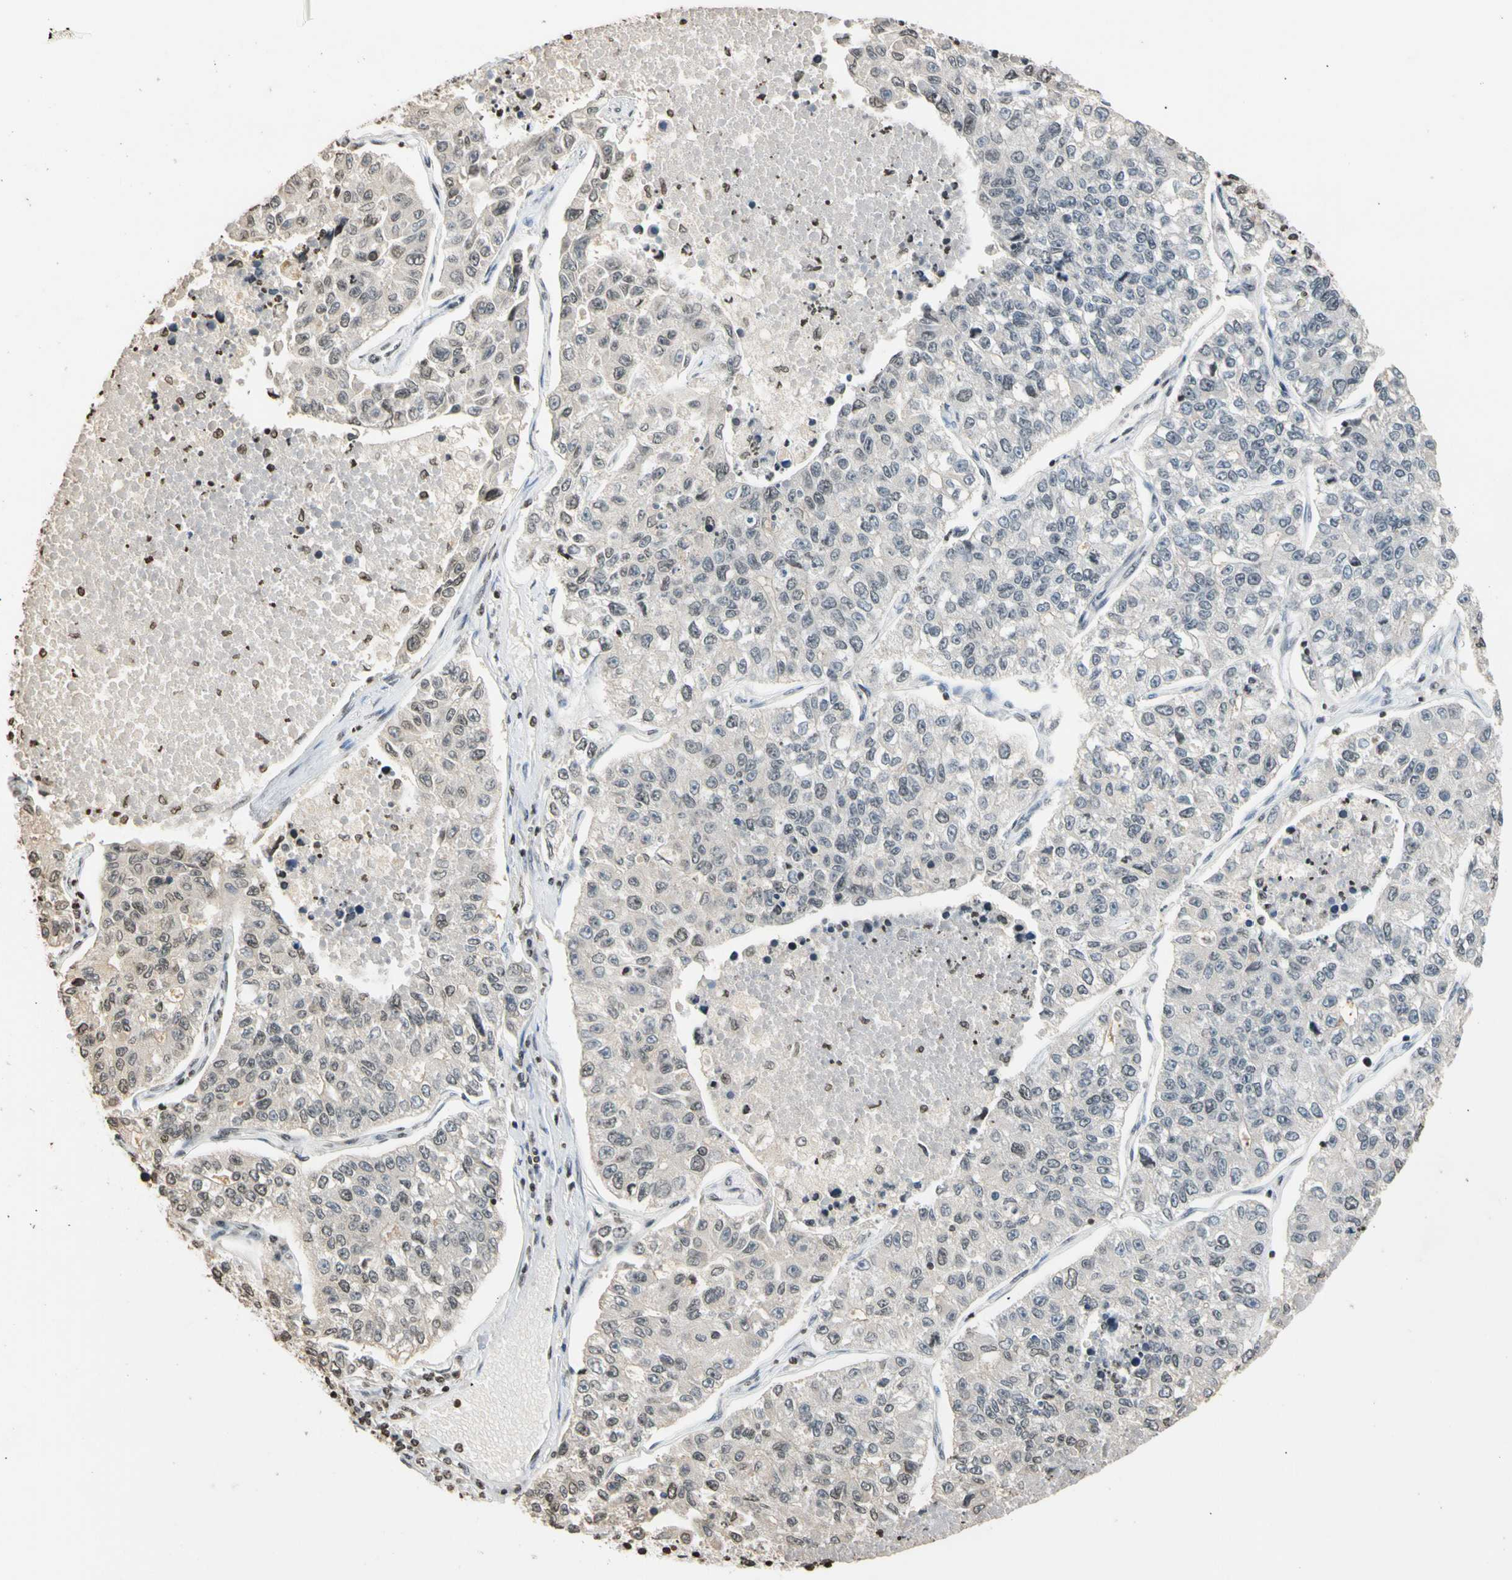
{"staining": {"intensity": "negative", "quantity": "none", "location": "none"}, "tissue": "lung cancer", "cell_type": "Tumor cells", "image_type": "cancer", "snomed": [{"axis": "morphology", "description": "Adenocarcinoma, NOS"}, {"axis": "topography", "description": "Lung"}], "caption": "This is an immunohistochemistry micrograph of lung cancer. There is no staining in tumor cells.", "gene": "GPX4", "patient": {"sex": "male", "age": 49}}